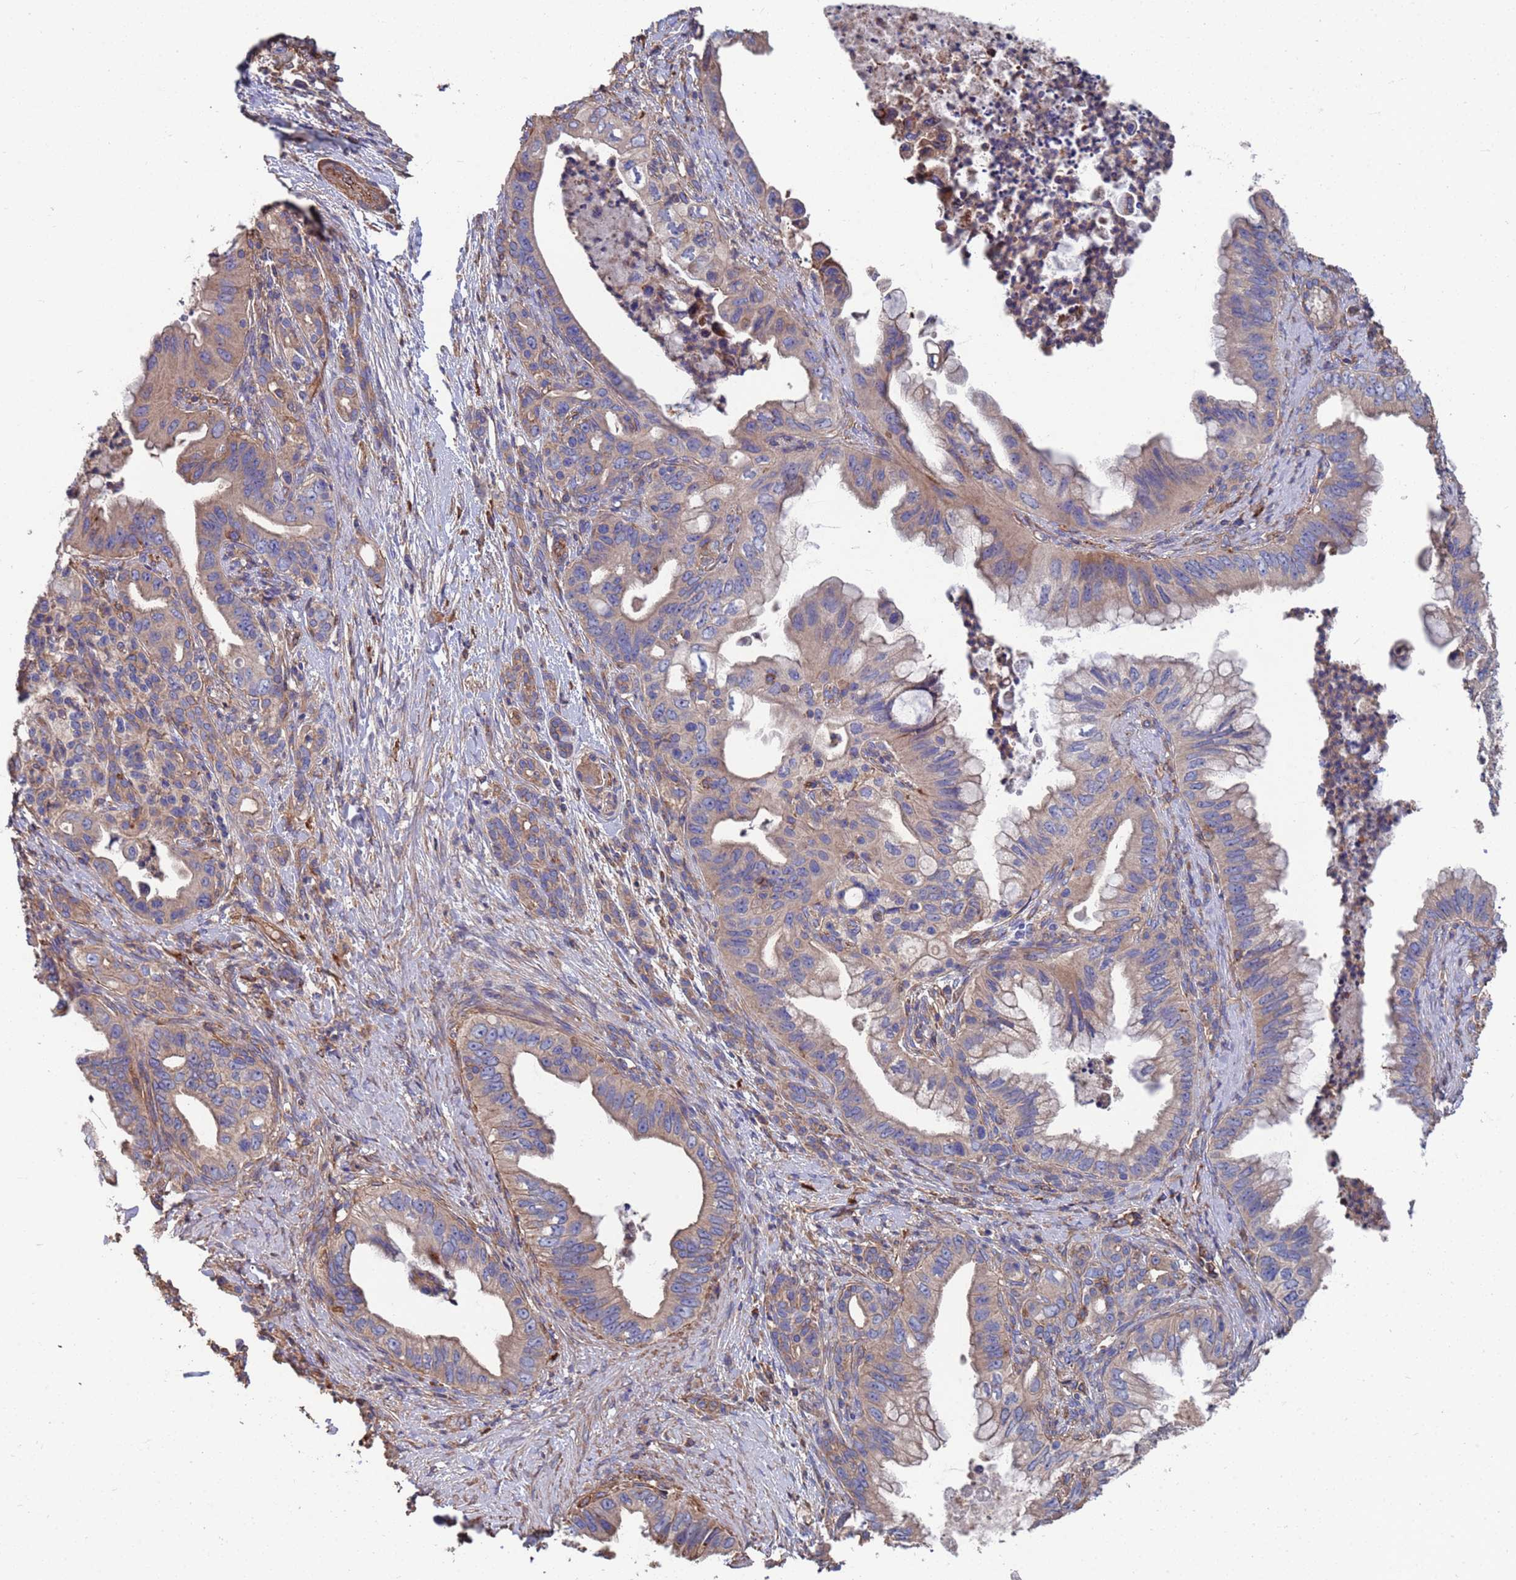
{"staining": {"intensity": "weak", "quantity": ">75%", "location": "cytoplasmic/membranous"}, "tissue": "pancreatic cancer", "cell_type": "Tumor cells", "image_type": "cancer", "snomed": [{"axis": "morphology", "description": "Adenocarcinoma, NOS"}, {"axis": "topography", "description": "Pancreas"}], "caption": "Protein staining by IHC demonstrates weak cytoplasmic/membranous staining in approximately >75% of tumor cells in pancreatic adenocarcinoma.", "gene": "PYCR1", "patient": {"sex": "male", "age": 58}}